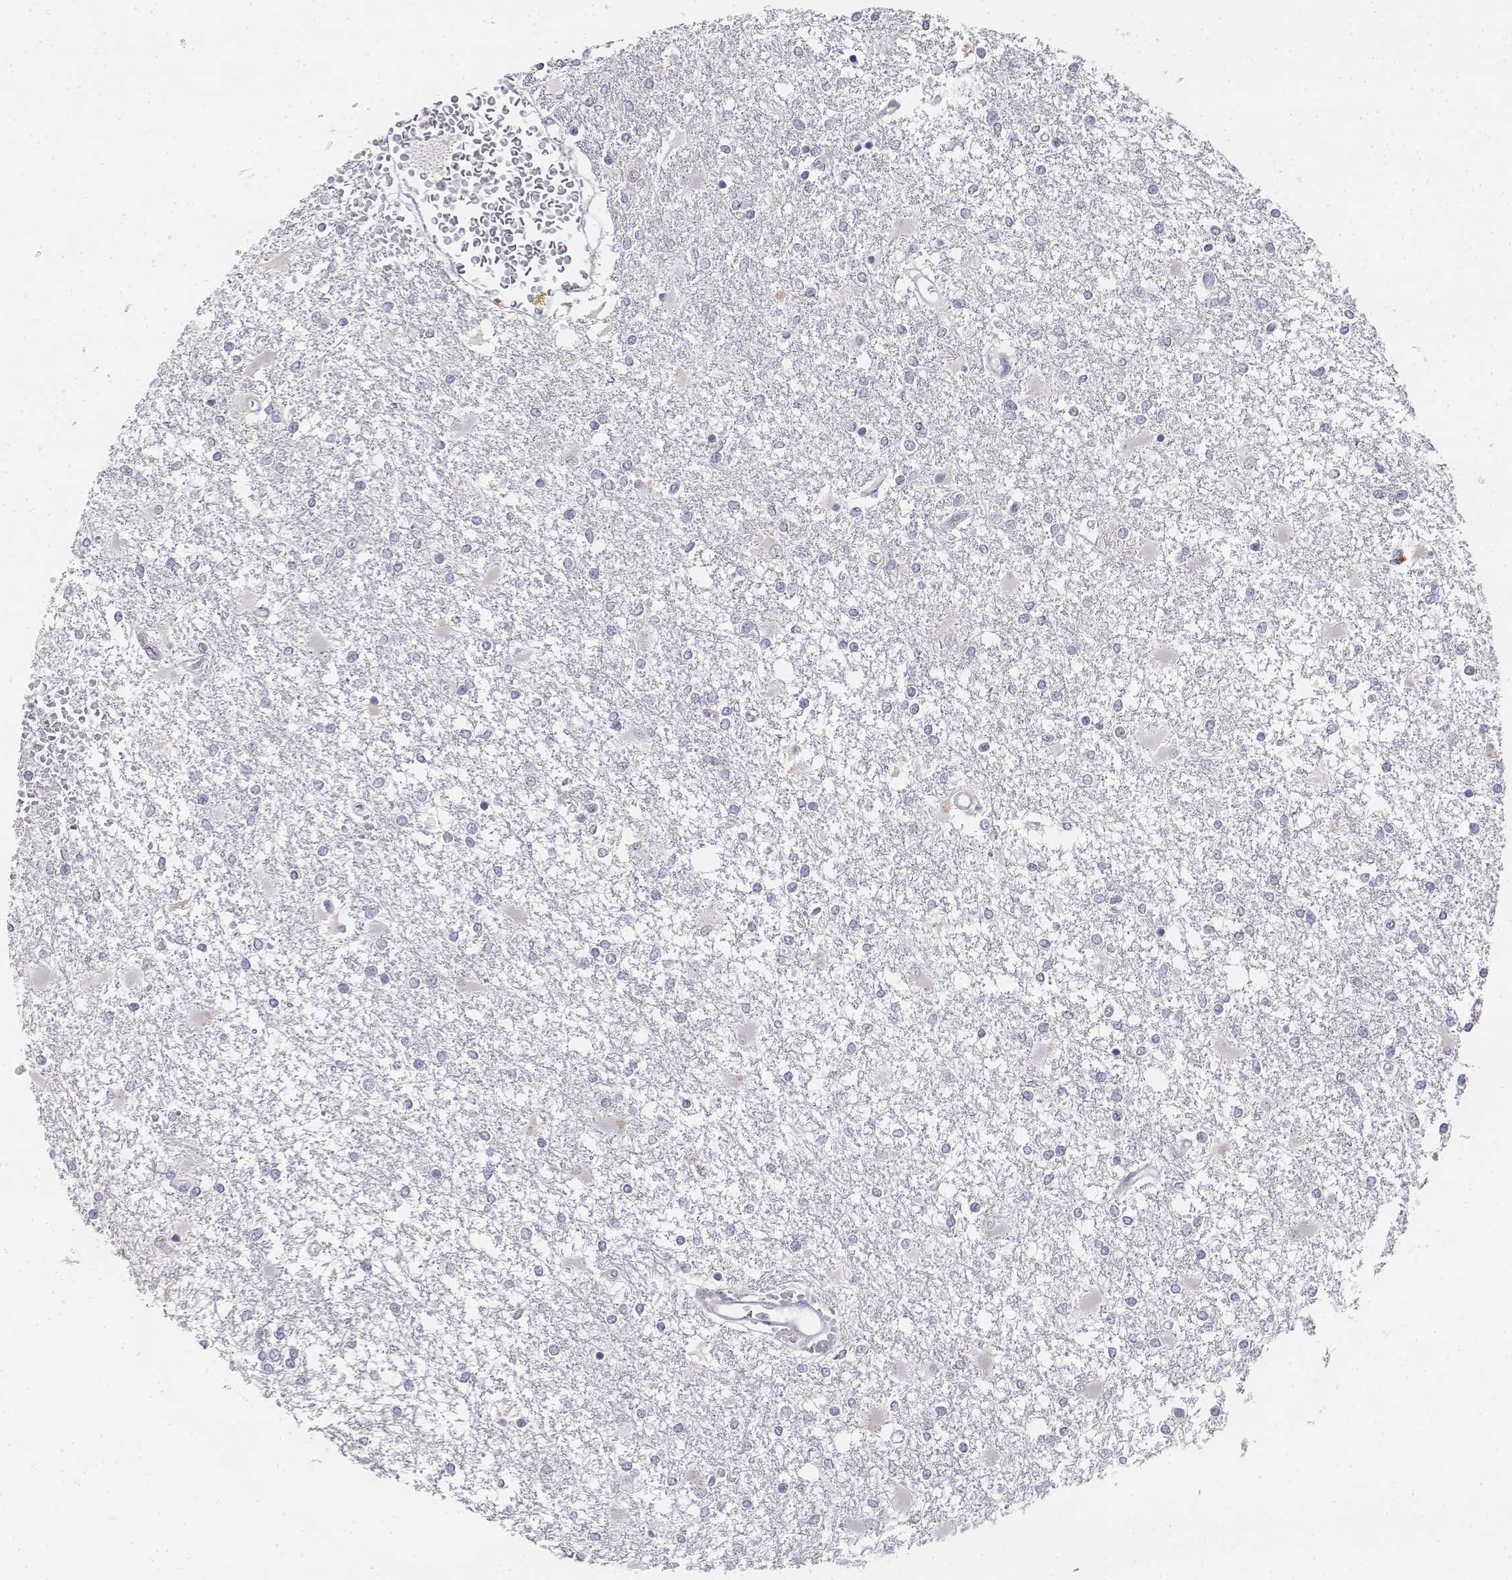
{"staining": {"intensity": "negative", "quantity": "none", "location": "none"}, "tissue": "glioma", "cell_type": "Tumor cells", "image_type": "cancer", "snomed": [{"axis": "morphology", "description": "Glioma, malignant, High grade"}, {"axis": "topography", "description": "Cerebral cortex"}], "caption": "Tumor cells are negative for protein expression in human high-grade glioma (malignant).", "gene": "UCN2", "patient": {"sex": "male", "age": 79}}